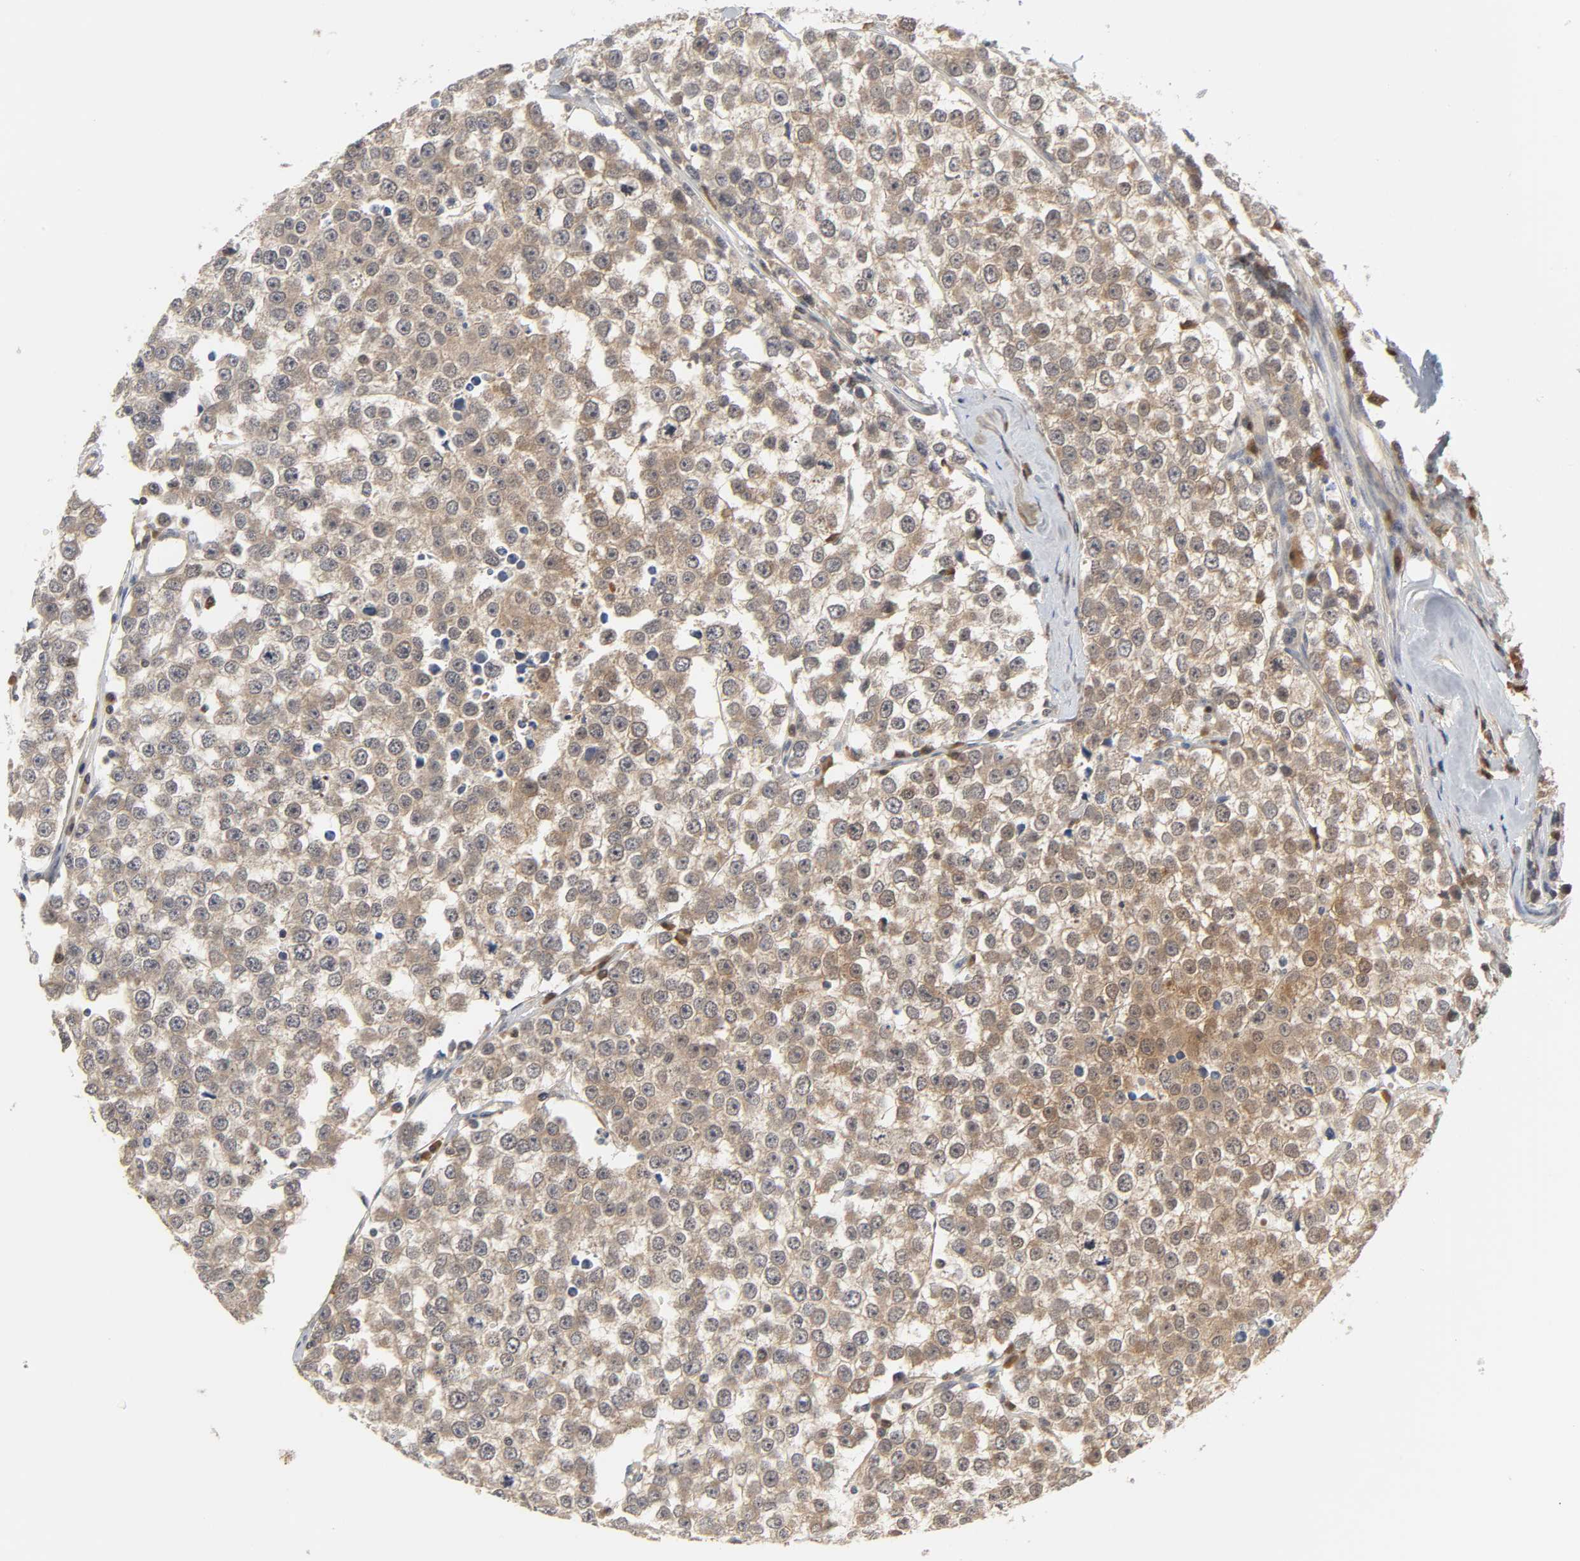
{"staining": {"intensity": "weak", "quantity": ">75%", "location": "cytoplasmic/membranous"}, "tissue": "testis cancer", "cell_type": "Tumor cells", "image_type": "cancer", "snomed": [{"axis": "morphology", "description": "Seminoma, NOS"}, {"axis": "morphology", "description": "Carcinoma, Embryonal, NOS"}, {"axis": "topography", "description": "Testis"}], "caption": "A low amount of weak cytoplasmic/membranous expression is seen in about >75% of tumor cells in testis cancer tissue. The staining was performed using DAB, with brown indicating positive protein expression. Nuclei are stained blue with hematoxylin.", "gene": "MIF", "patient": {"sex": "male", "age": 52}}